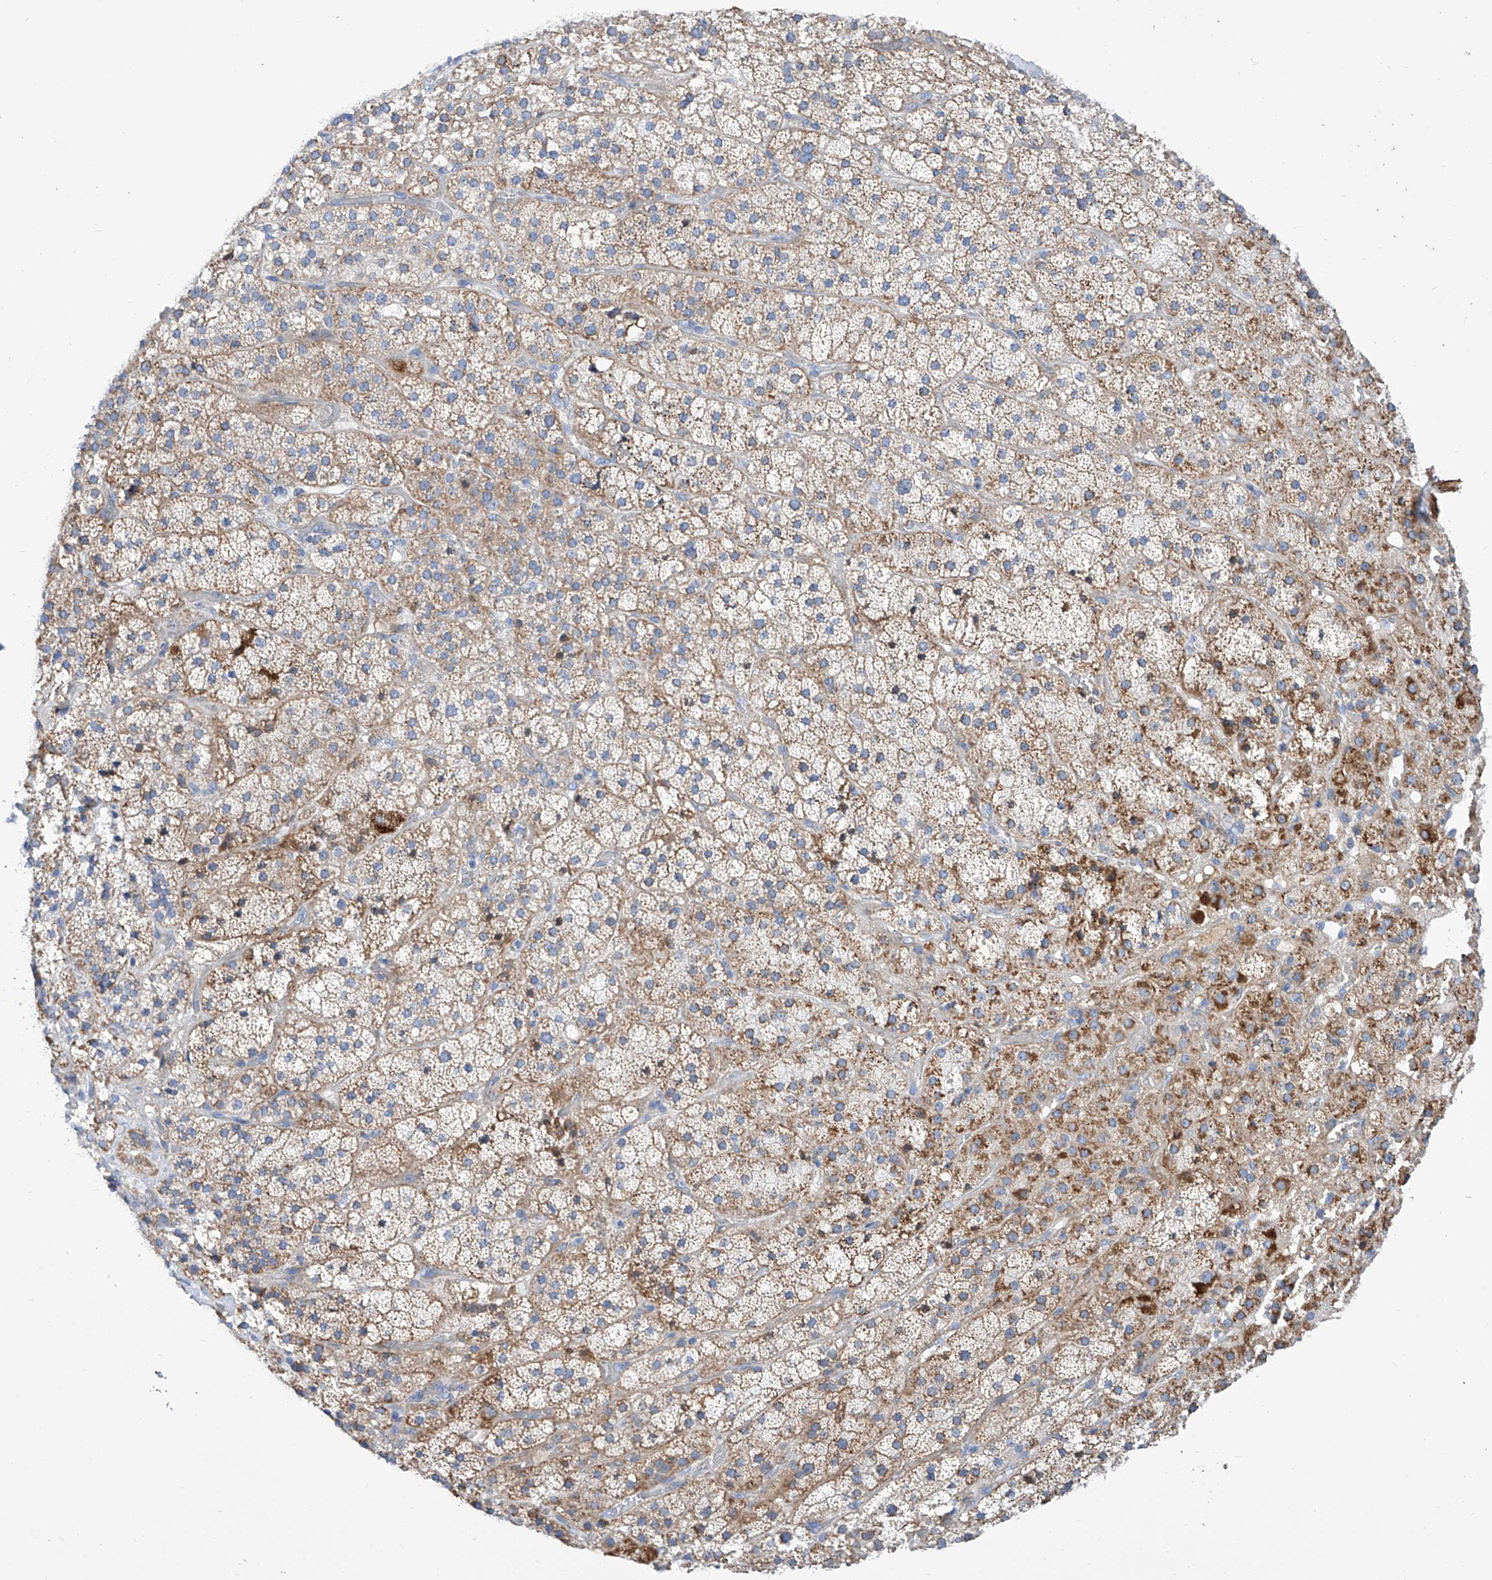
{"staining": {"intensity": "moderate", "quantity": "25%-75%", "location": "cytoplasmic/membranous"}, "tissue": "adrenal gland", "cell_type": "Glandular cells", "image_type": "normal", "snomed": [{"axis": "morphology", "description": "Normal tissue, NOS"}, {"axis": "topography", "description": "Adrenal gland"}], "caption": "Protein expression analysis of unremarkable human adrenal gland reveals moderate cytoplasmic/membranous staining in approximately 25%-75% of glandular cells.", "gene": "SRBD1", "patient": {"sex": "male", "age": 57}}